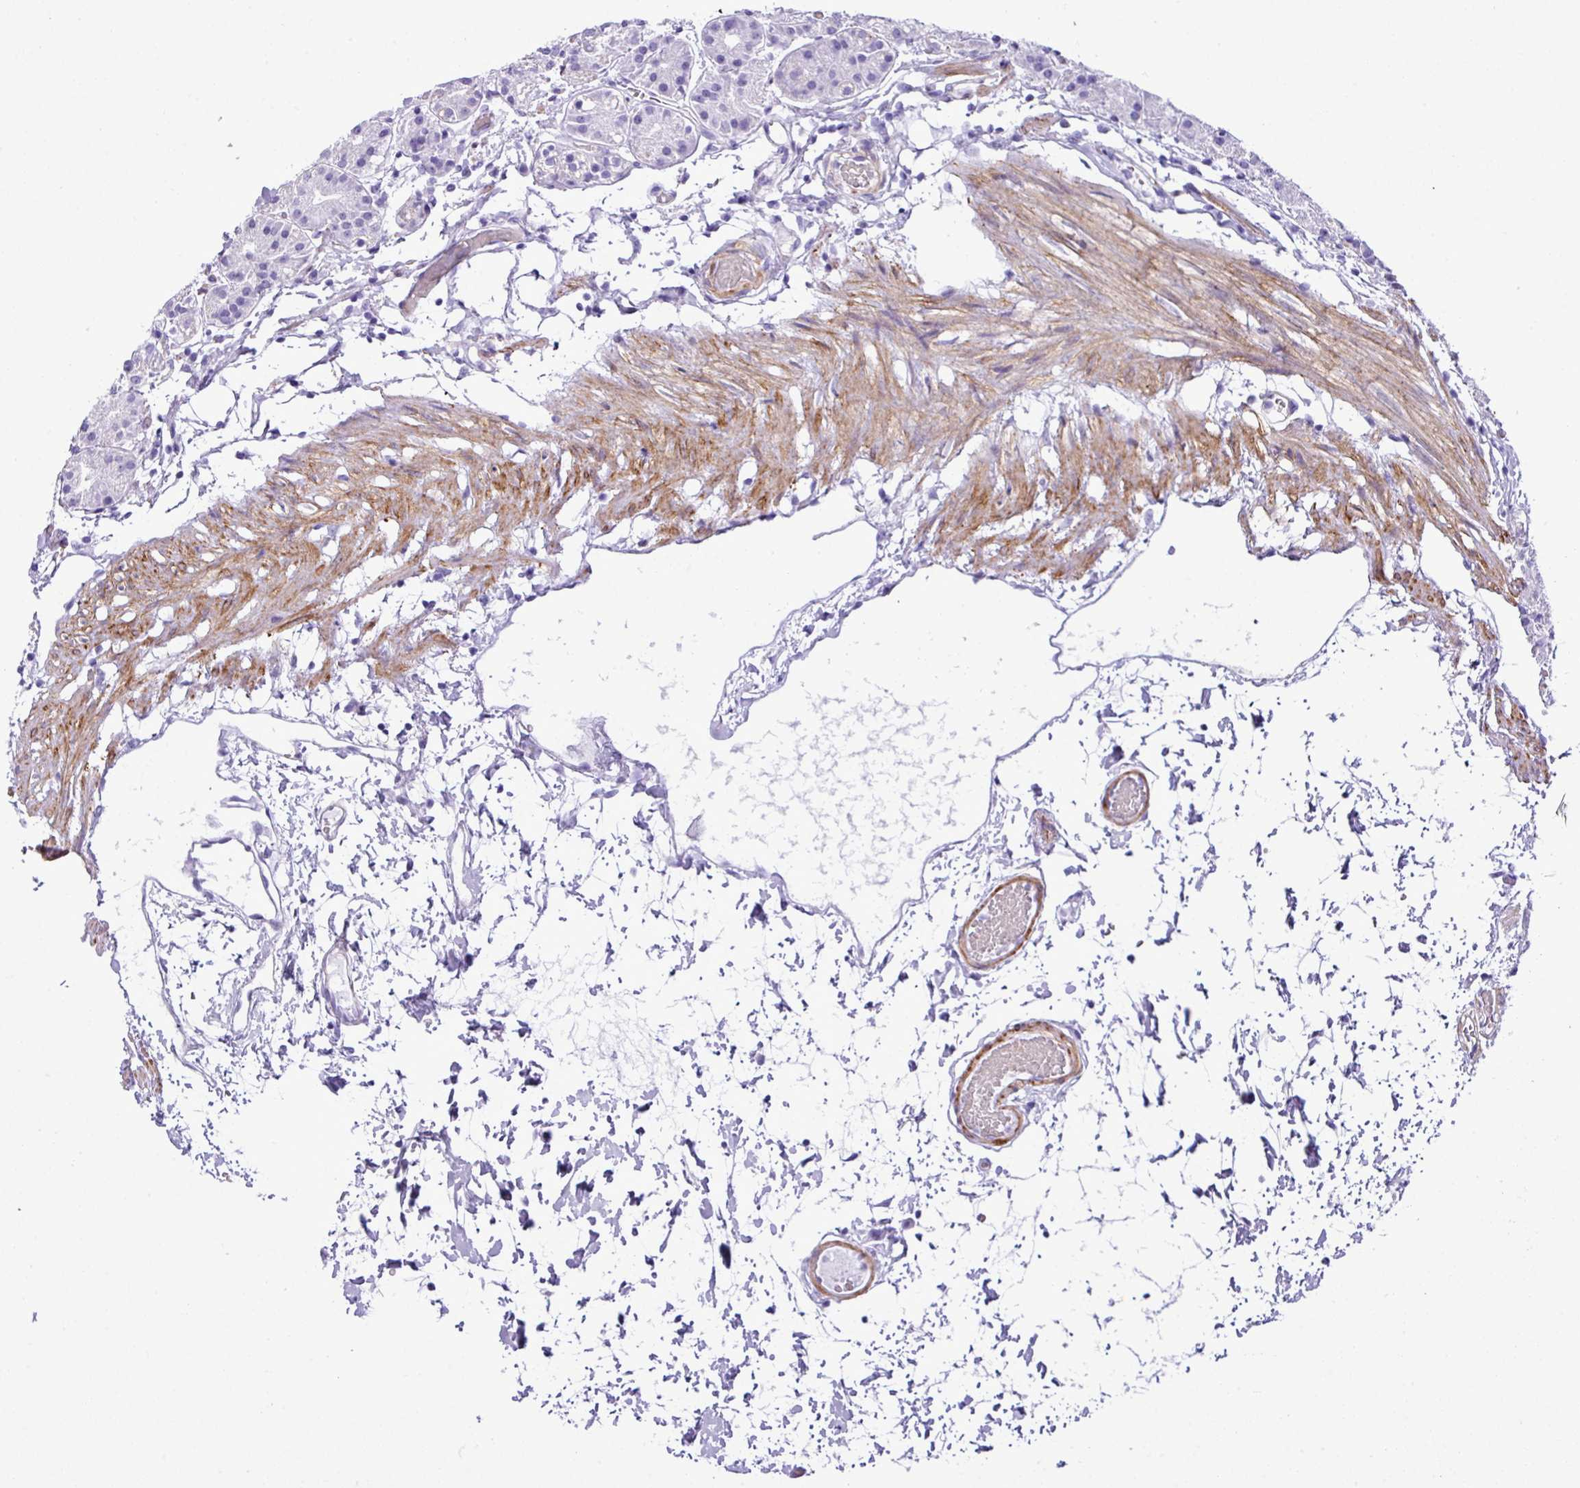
{"staining": {"intensity": "strong", "quantity": "<25%", "location": "cytoplasmic/membranous"}, "tissue": "stomach", "cell_type": "Glandular cells", "image_type": "normal", "snomed": [{"axis": "morphology", "description": "Normal tissue, NOS"}, {"axis": "topography", "description": "Stomach"}], "caption": "Normal stomach shows strong cytoplasmic/membranous staining in approximately <25% of glandular cells, visualized by immunohistochemistry.", "gene": "ZSCAN5A", "patient": {"sex": "female", "age": 57}}